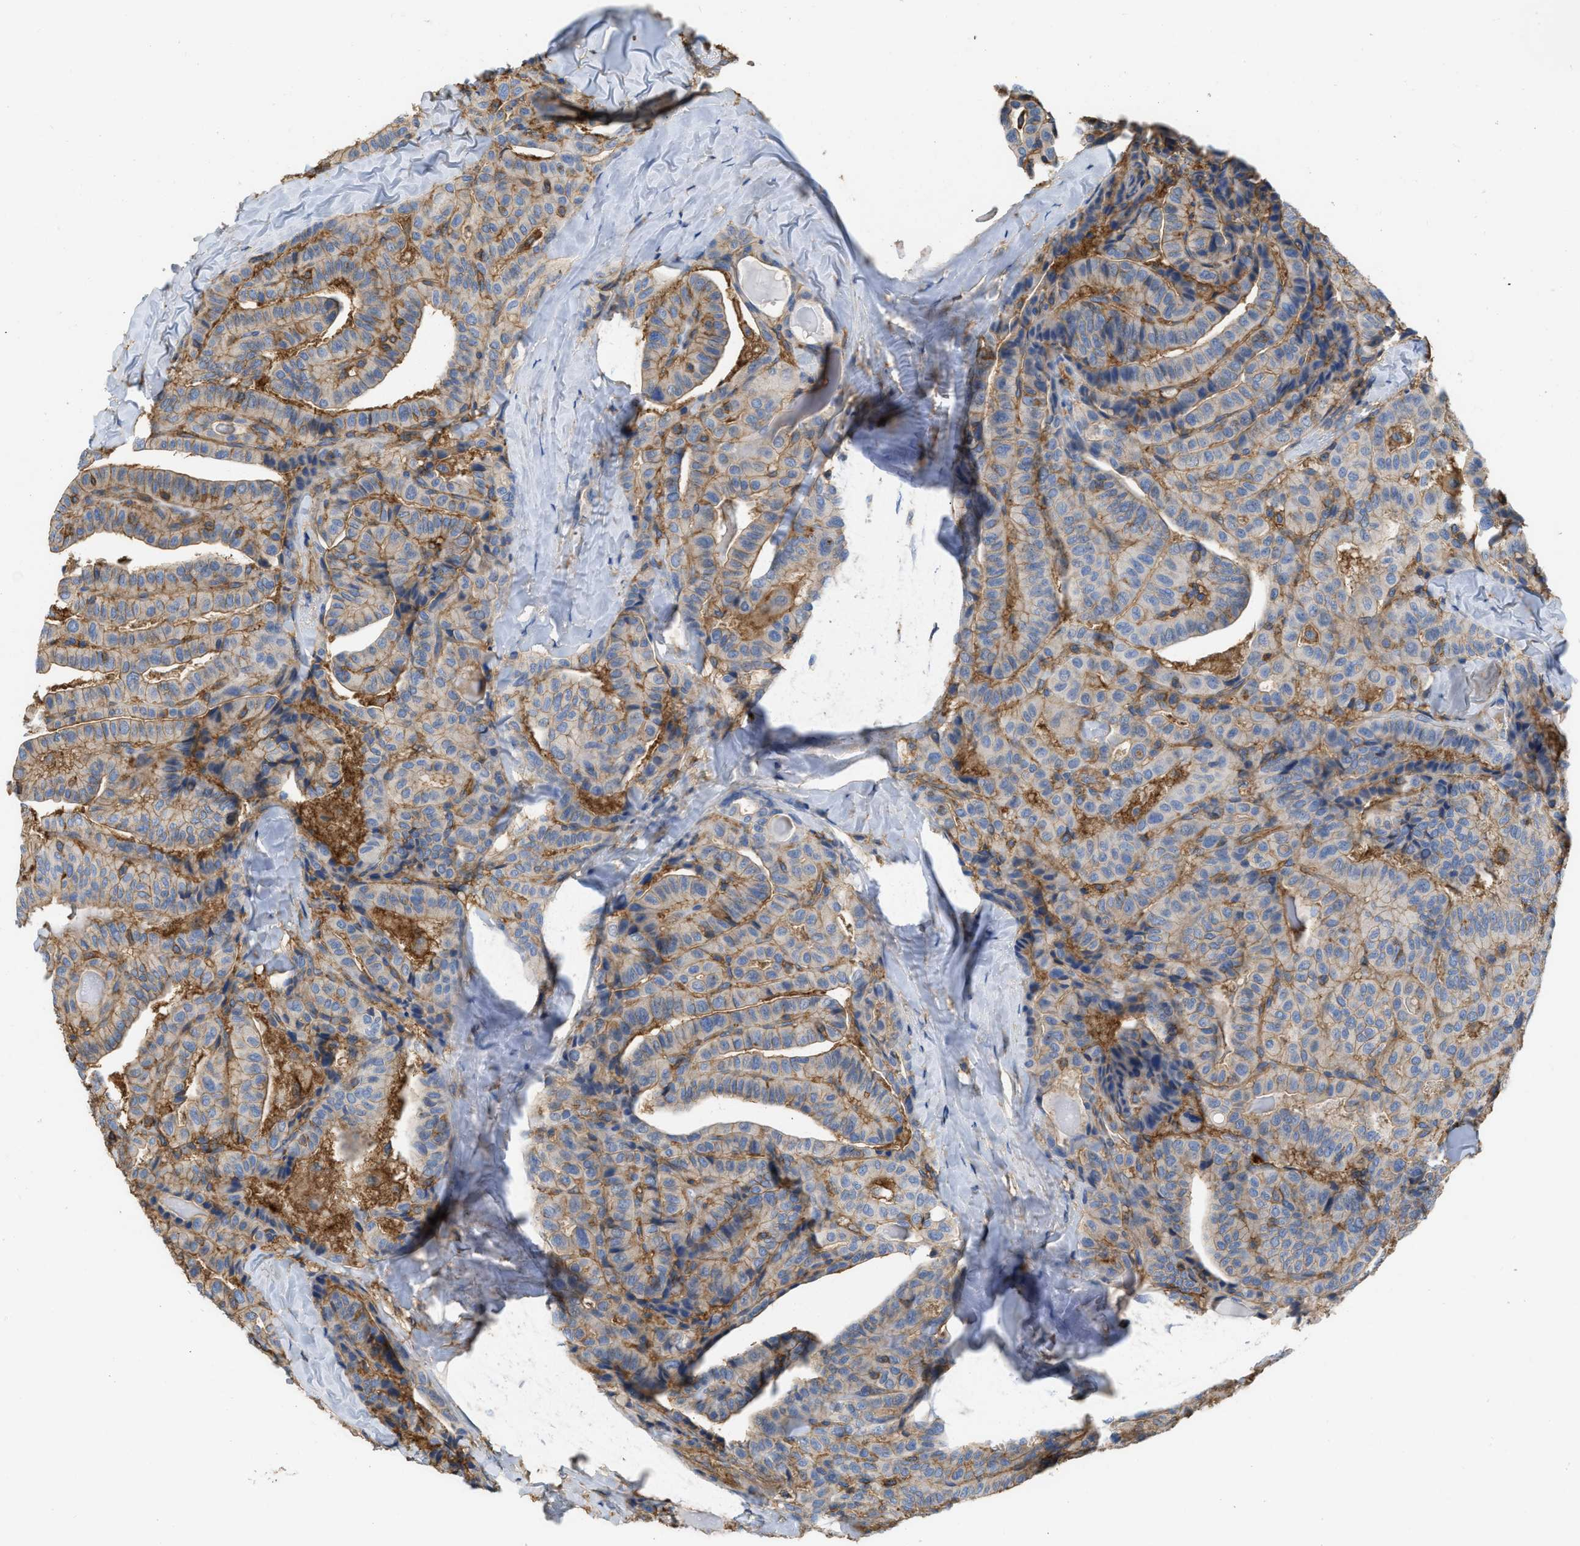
{"staining": {"intensity": "weak", "quantity": ">75%", "location": "cytoplasmic/membranous"}, "tissue": "thyroid cancer", "cell_type": "Tumor cells", "image_type": "cancer", "snomed": [{"axis": "morphology", "description": "Papillary adenocarcinoma, NOS"}, {"axis": "topography", "description": "Thyroid gland"}], "caption": "This is an image of immunohistochemistry staining of thyroid cancer, which shows weak positivity in the cytoplasmic/membranous of tumor cells.", "gene": "GNB4", "patient": {"sex": "male", "age": 77}}